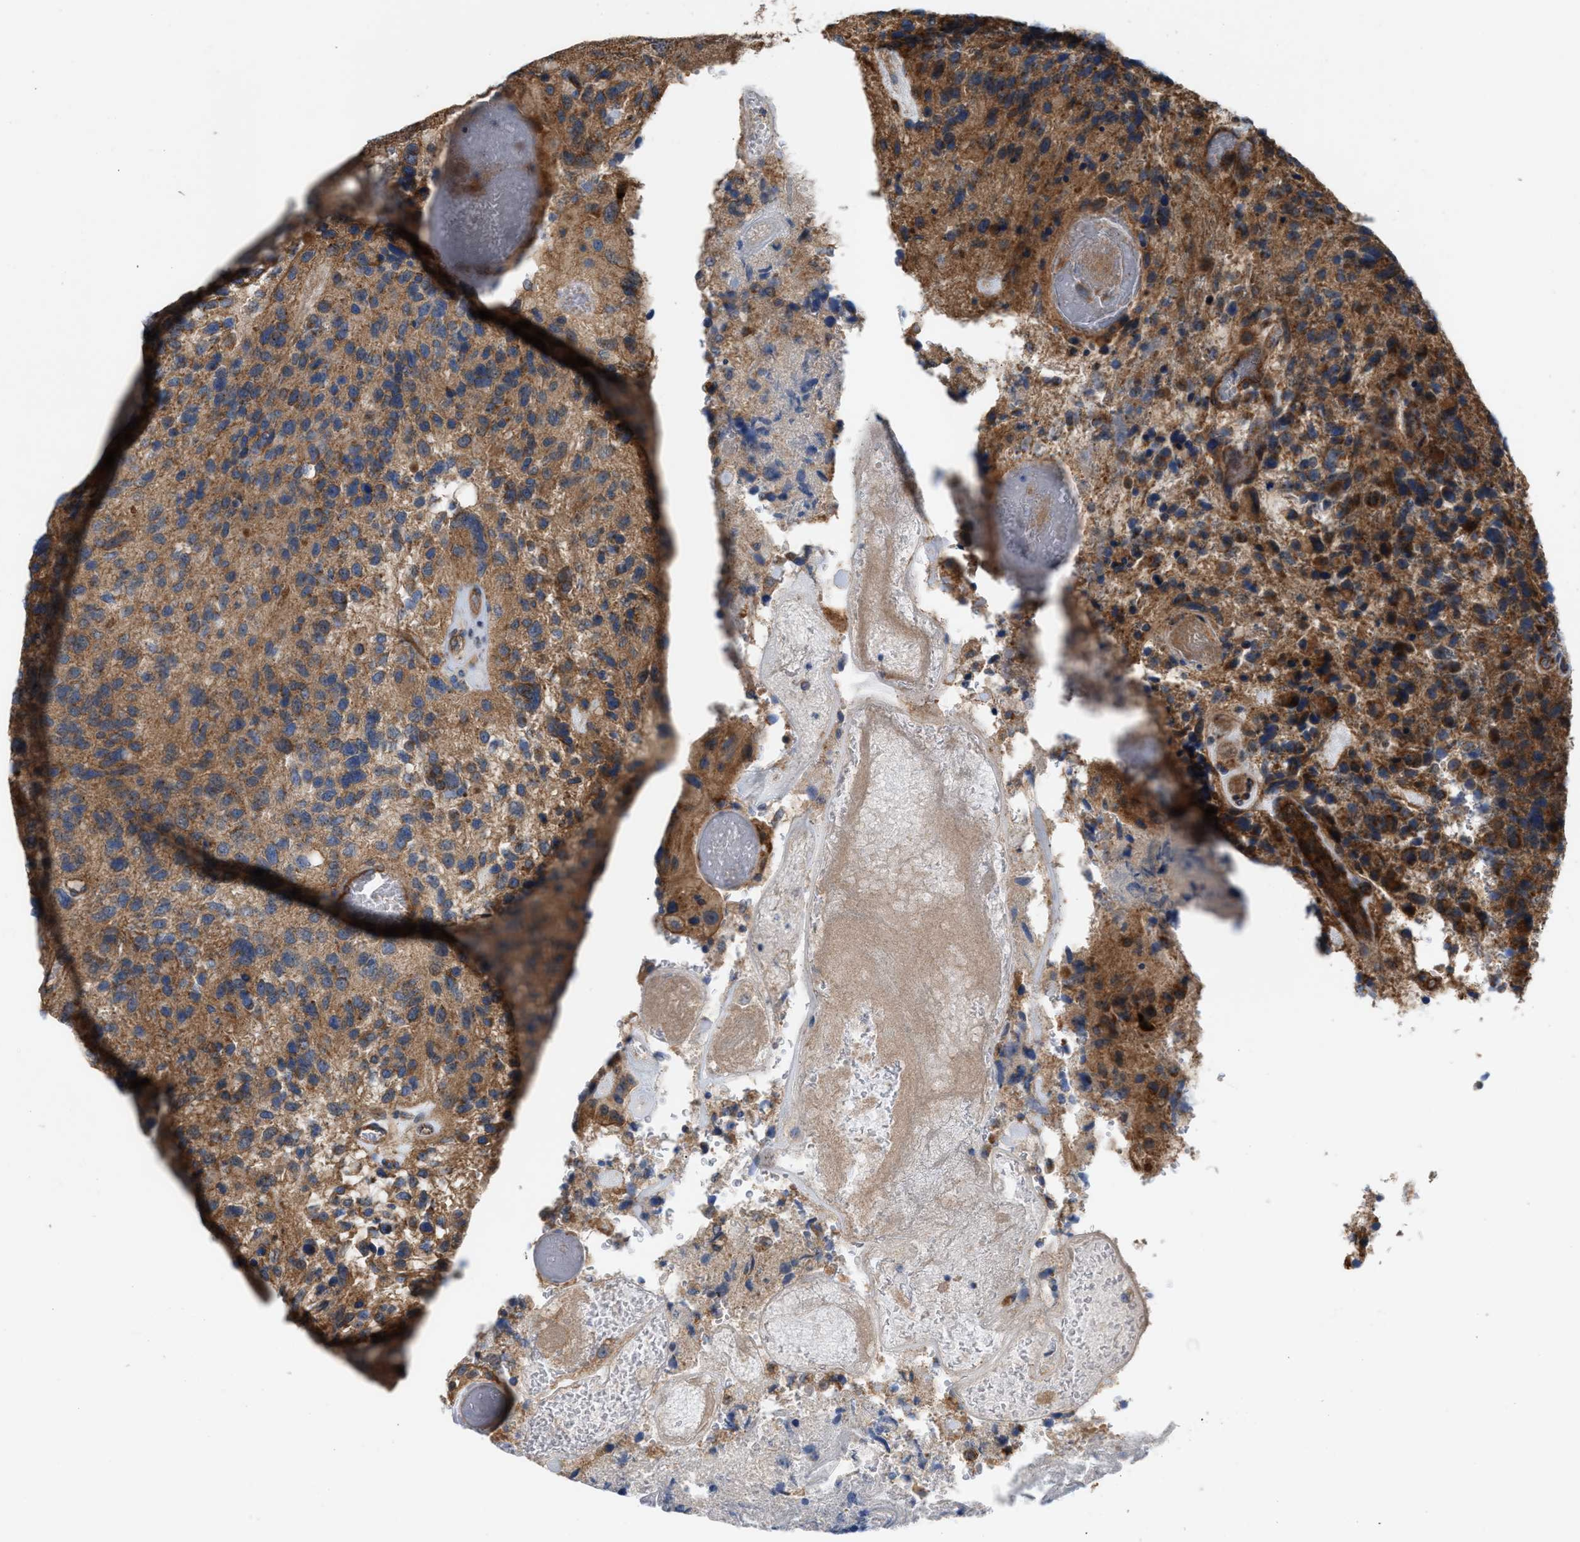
{"staining": {"intensity": "moderate", "quantity": ">75%", "location": "cytoplasmic/membranous"}, "tissue": "glioma", "cell_type": "Tumor cells", "image_type": "cancer", "snomed": [{"axis": "morphology", "description": "Glioma, malignant, High grade"}, {"axis": "topography", "description": "Brain"}], "caption": "Immunohistochemistry (IHC) histopathology image of glioma stained for a protein (brown), which exhibits medium levels of moderate cytoplasmic/membranous positivity in about >75% of tumor cells.", "gene": "OXSM", "patient": {"sex": "female", "age": 58}}